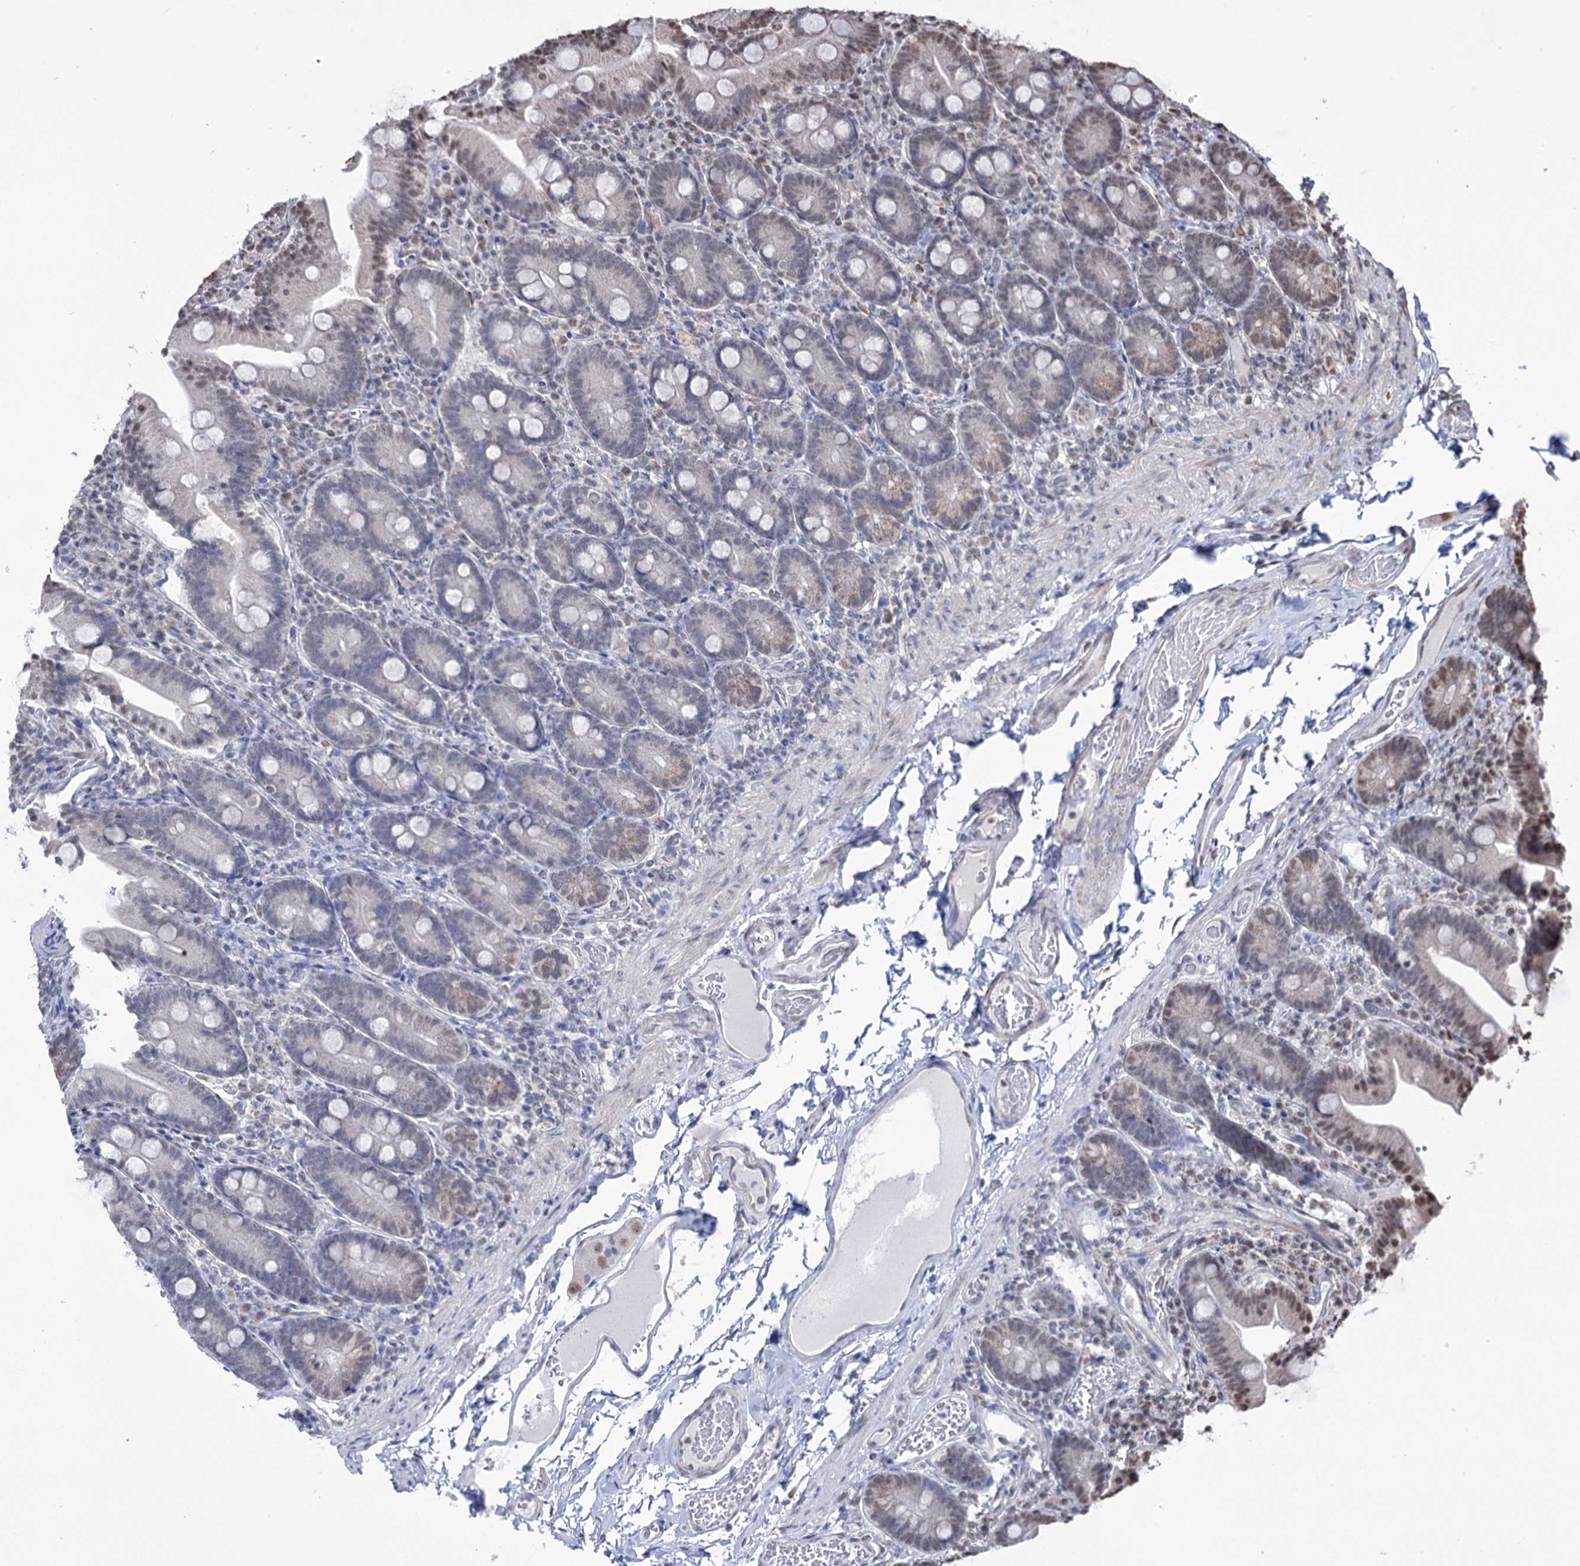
{"staining": {"intensity": "weak", "quantity": "25%-75%", "location": "nuclear"}, "tissue": "duodenum", "cell_type": "Glandular cells", "image_type": "normal", "snomed": [{"axis": "morphology", "description": "Normal tissue, NOS"}, {"axis": "topography", "description": "Duodenum"}], "caption": "Protein staining by immunohistochemistry (IHC) reveals weak nuclear expression in about 25%-75% of glandular cells in unremarkable duodenum. The staining was performed using DAB (3,3'-diaminobenzidine) to visualize the protein expression in brown, while the nuclei were stained in blue with hematoxylin (Magnification: 20x).", "gene": "ABHD10", "patient": {"sex": "female", "age": 62}}